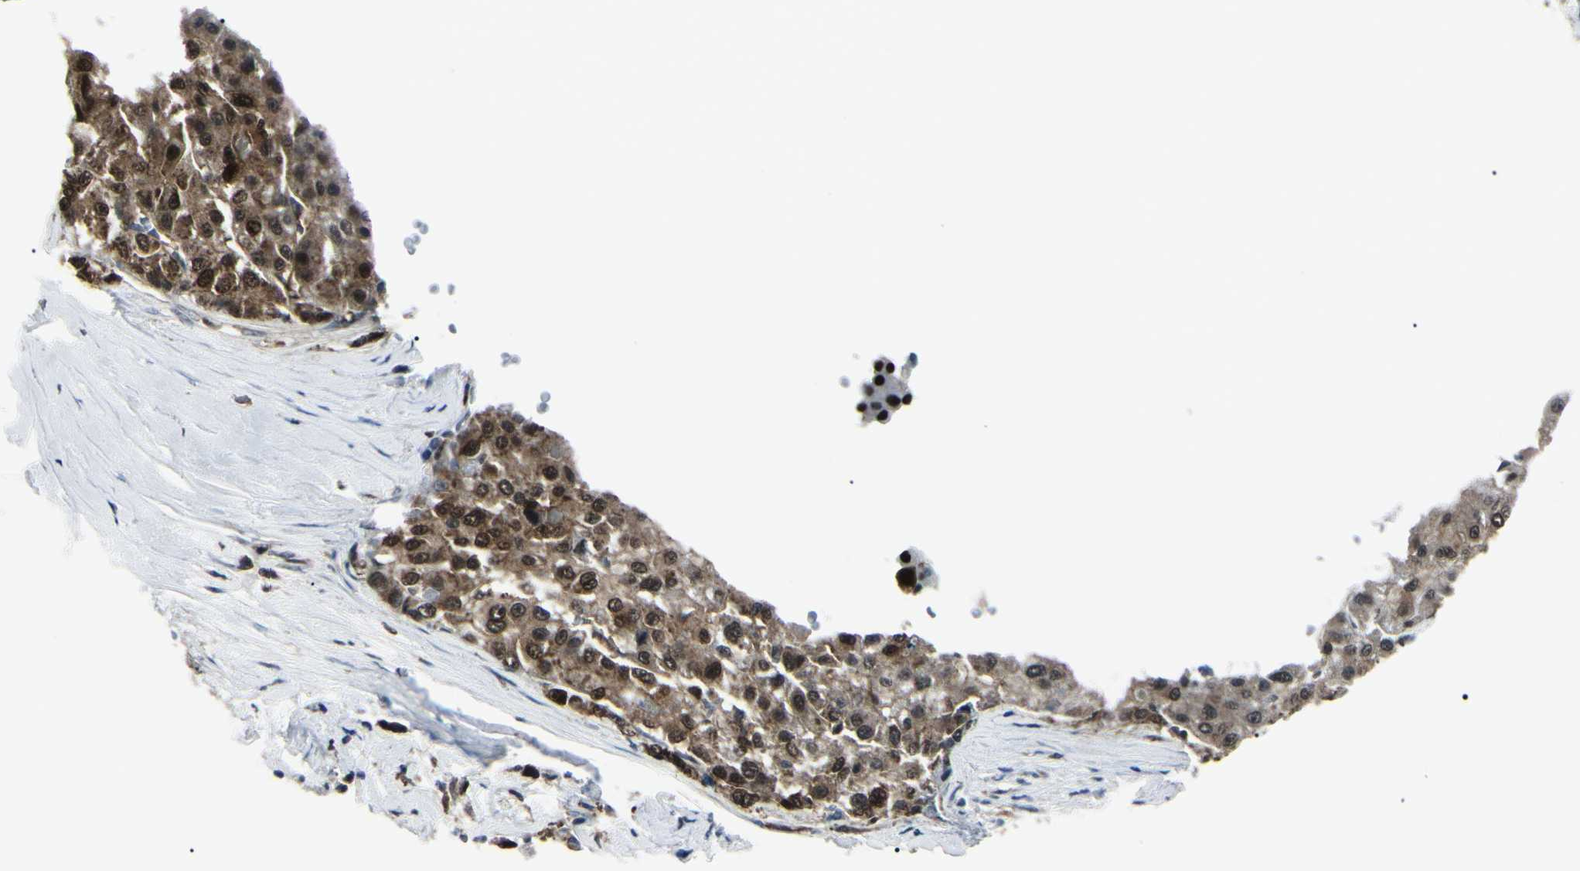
{"staining": {"intensity": "moderate", "quantity": "25%-75%", "location": "cytoplasmic/membranous,nuclear"}, "tissue": "liver cancer", "cell_type": "Tumor cells", "image_type": "cancer", "snomed": [{"axis": "morphology", "description": "Carcinoma, Hepatocellular, NOS"}, {"axis": "topography", "description": "Liver"}], "caption": "Protein staining by immunohistochemistry (IHC) reveals moderate cytoplasmic/membranous and nuclear staining in about 25%-75% of tumor cells in liver cancer.", "gene": "PGK1", "patient": {"sex": "male", "age": 80}}